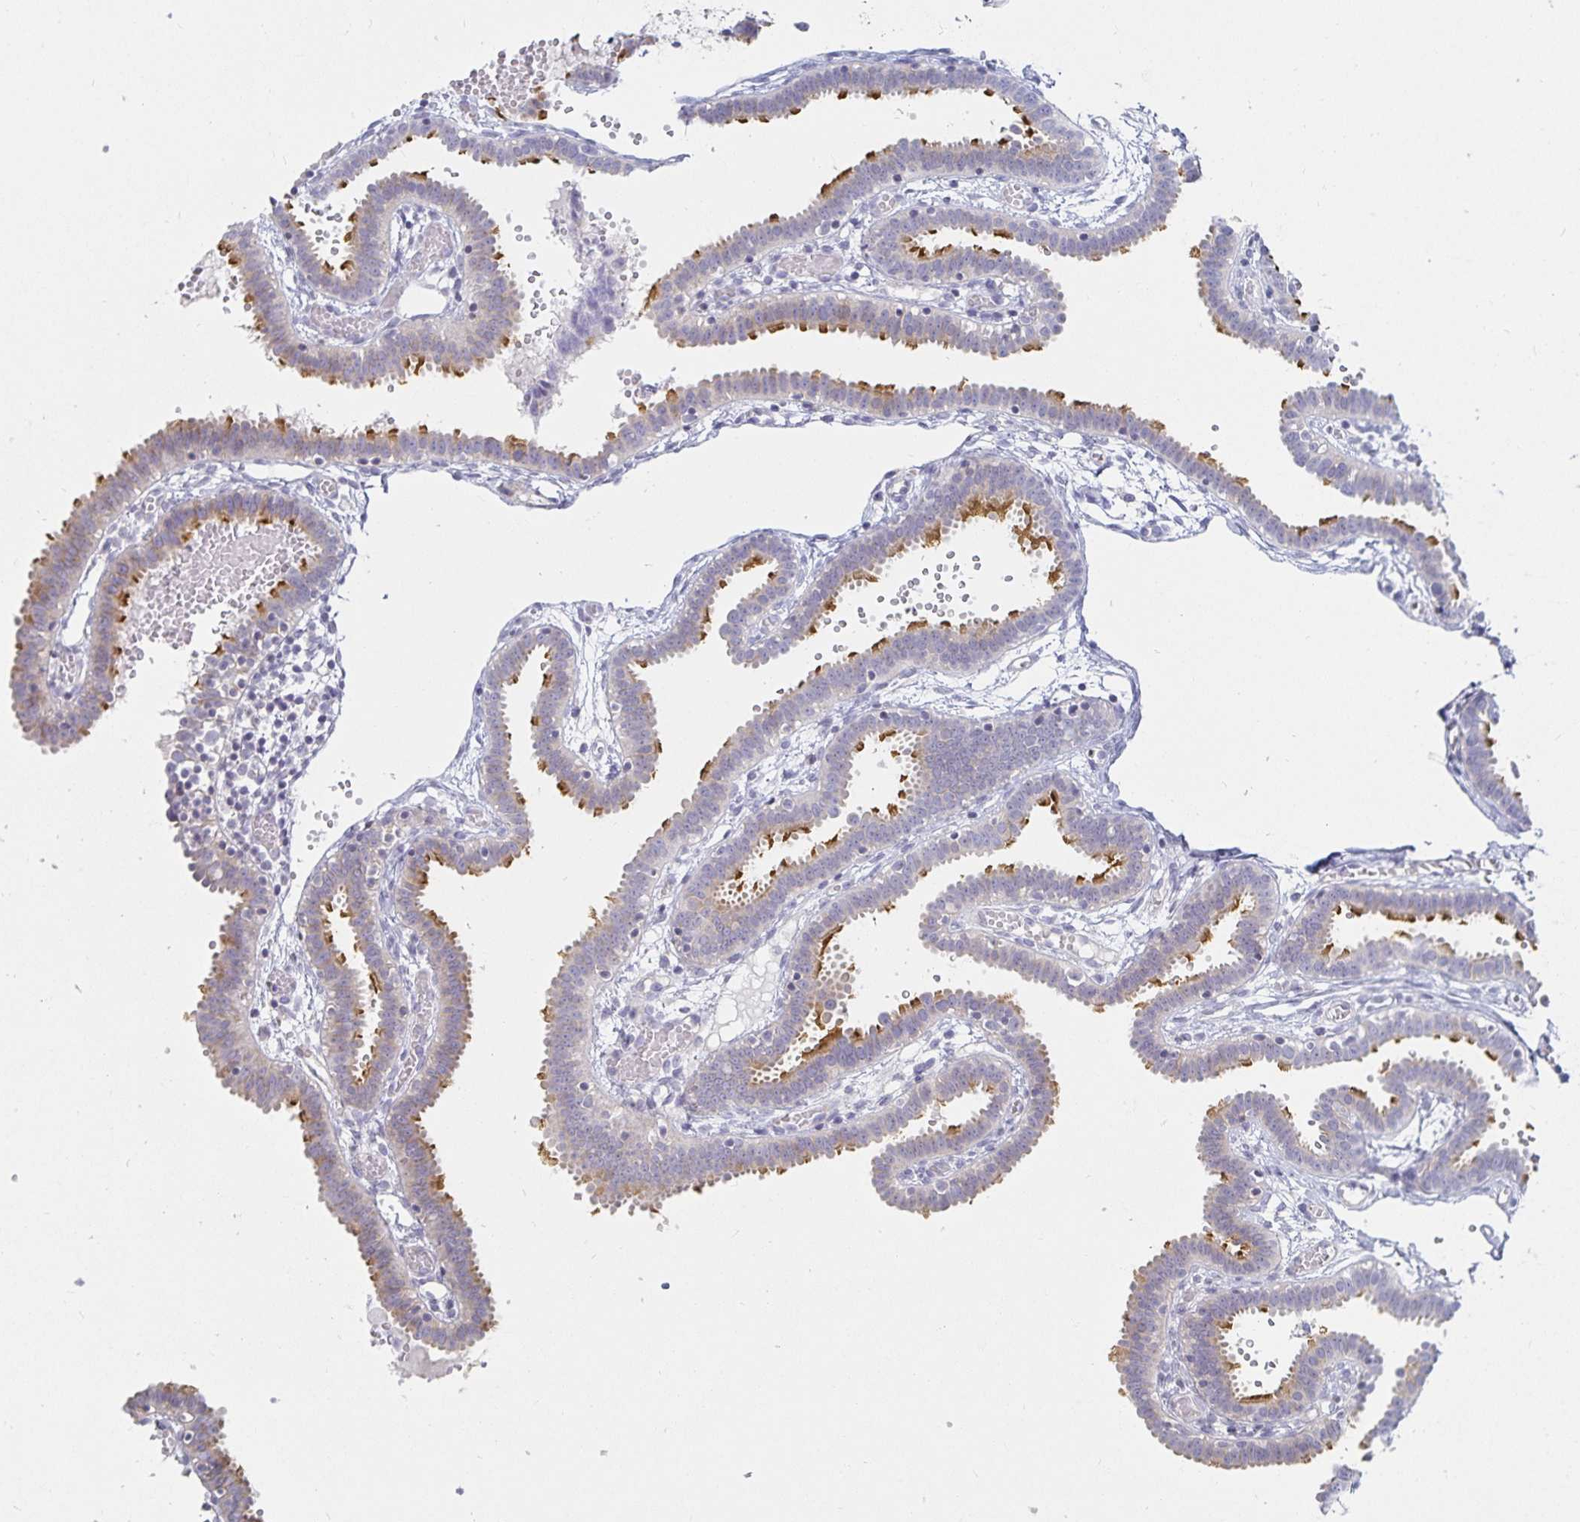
{"staining": {"intensity": "moderate", "quantity": "25%-75%", "location": "cytoplasmic/membranous"}, "tissue": "fallopian tube", "cell_type": "Glandular cells", "image_type": "normal", "snomed": [{"axis": "morphology", "description": "Normal tissue, NOS"}, {"axis": "topography", "description": "Fallopian tube"}], "caption": "High-magnification brightfield microscopy of normal fallopian tube stained with DAB (brown) and counterstained with hematoxylin (blue). glandular cells exhibit moderate cytoplasmic/membranous positivity is present in about25%-75% of cells.", "gene": "SFTPA1", "patient": {"sex": "female", "age": 37}}